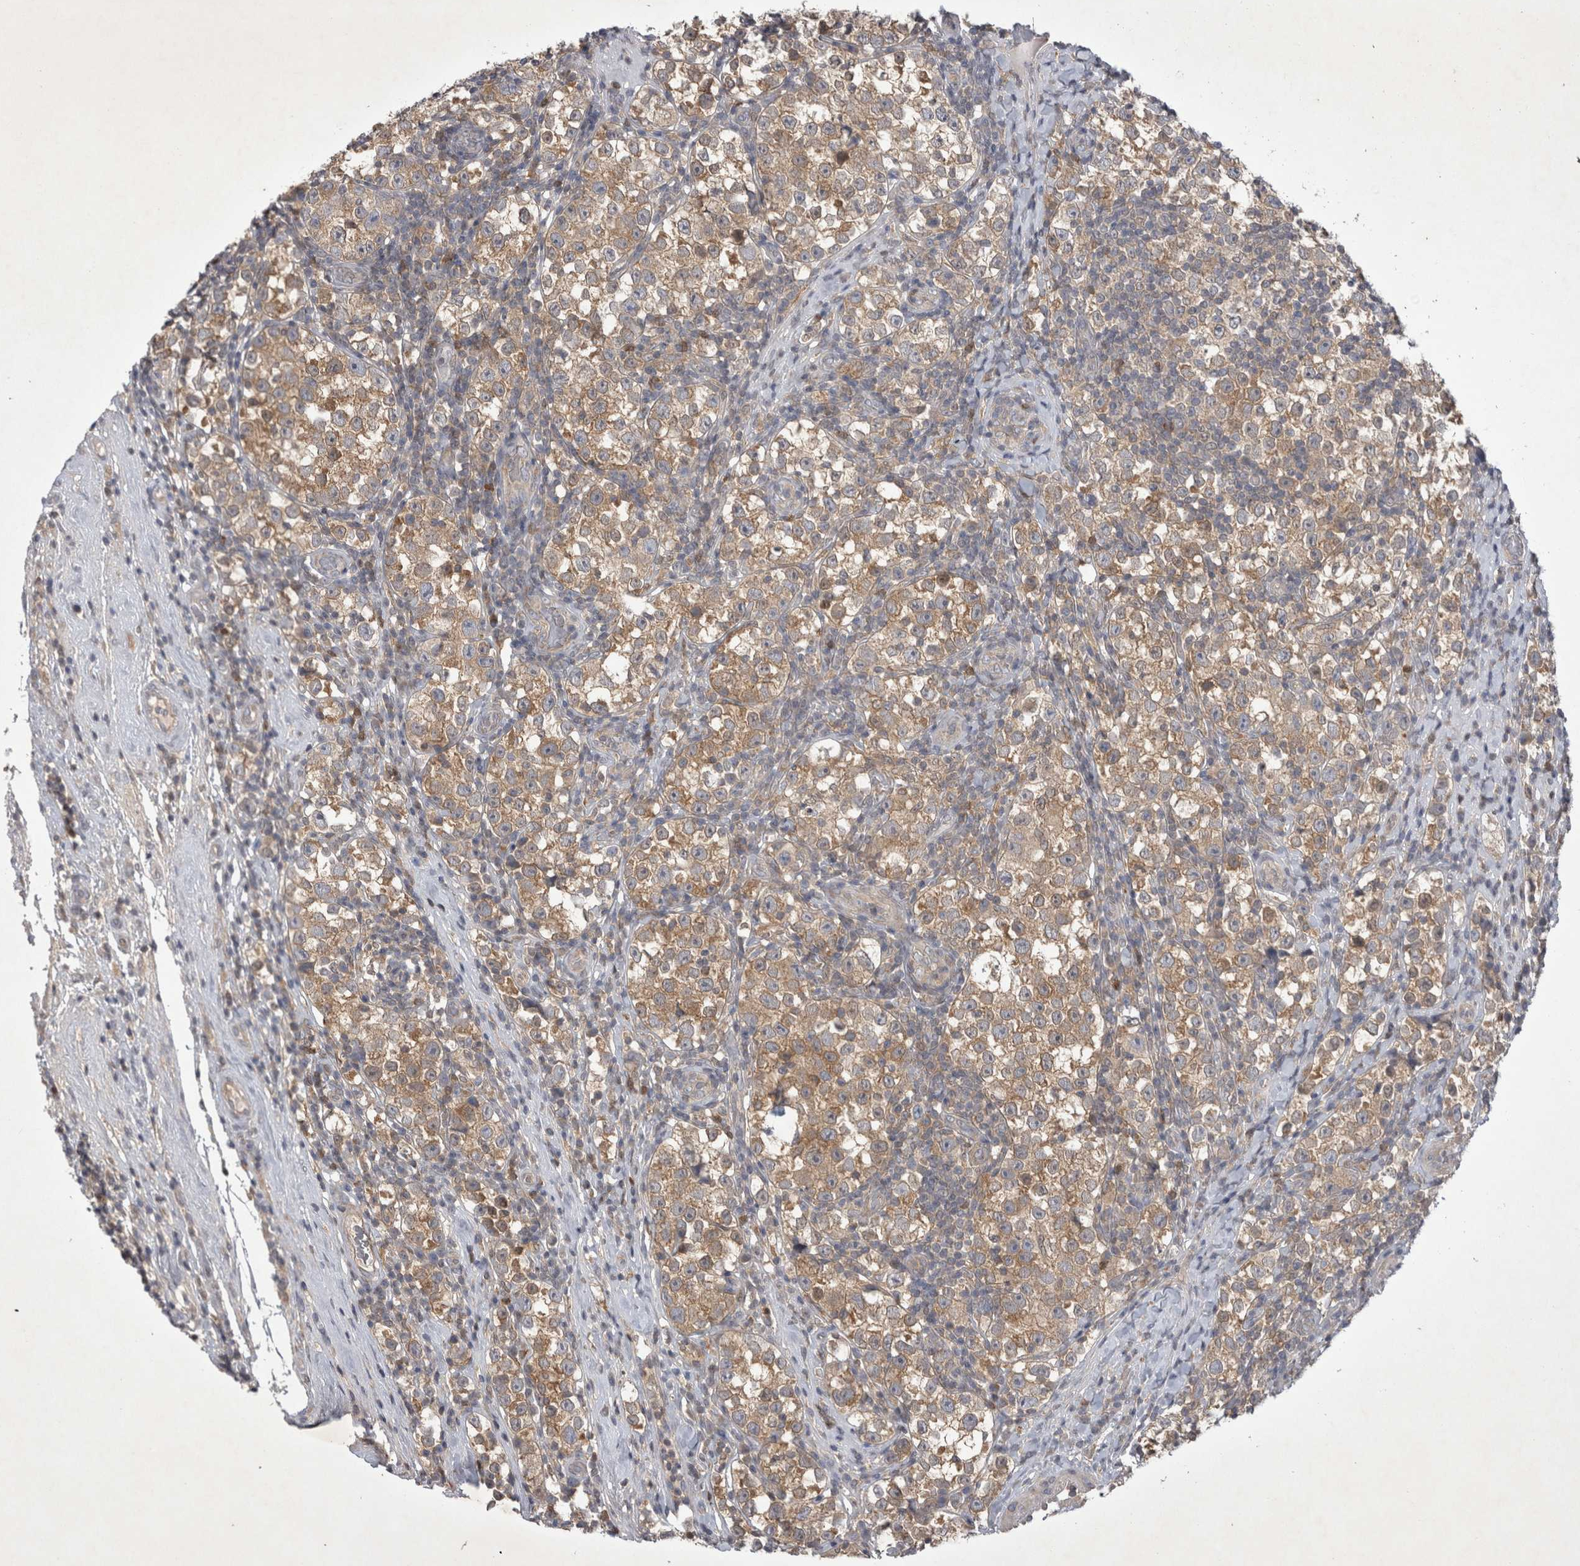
{"staining": {"intensity": "moderate", "quantity": ">75%", "location": "cytoplasmic/membranous"}, "tissue": "testis cancer", "cell_type": "Tumor cells", "image_type": "cancer", "snomed": [{"axis": "morphology", "description": "Normal tissue, NOS"}, {"axis": "morphology", "description": "Seminoma, NOS"}, {"axis": "topography", "description": "Testis"}], "caption": "Immunohistochemical staining of testis cancer shows moderate cytoplasmic/membranous protein staining in about >75% of tumor cells.", "gene": "SRD5A3", "patient": {"sex": "male", "age": 43}}